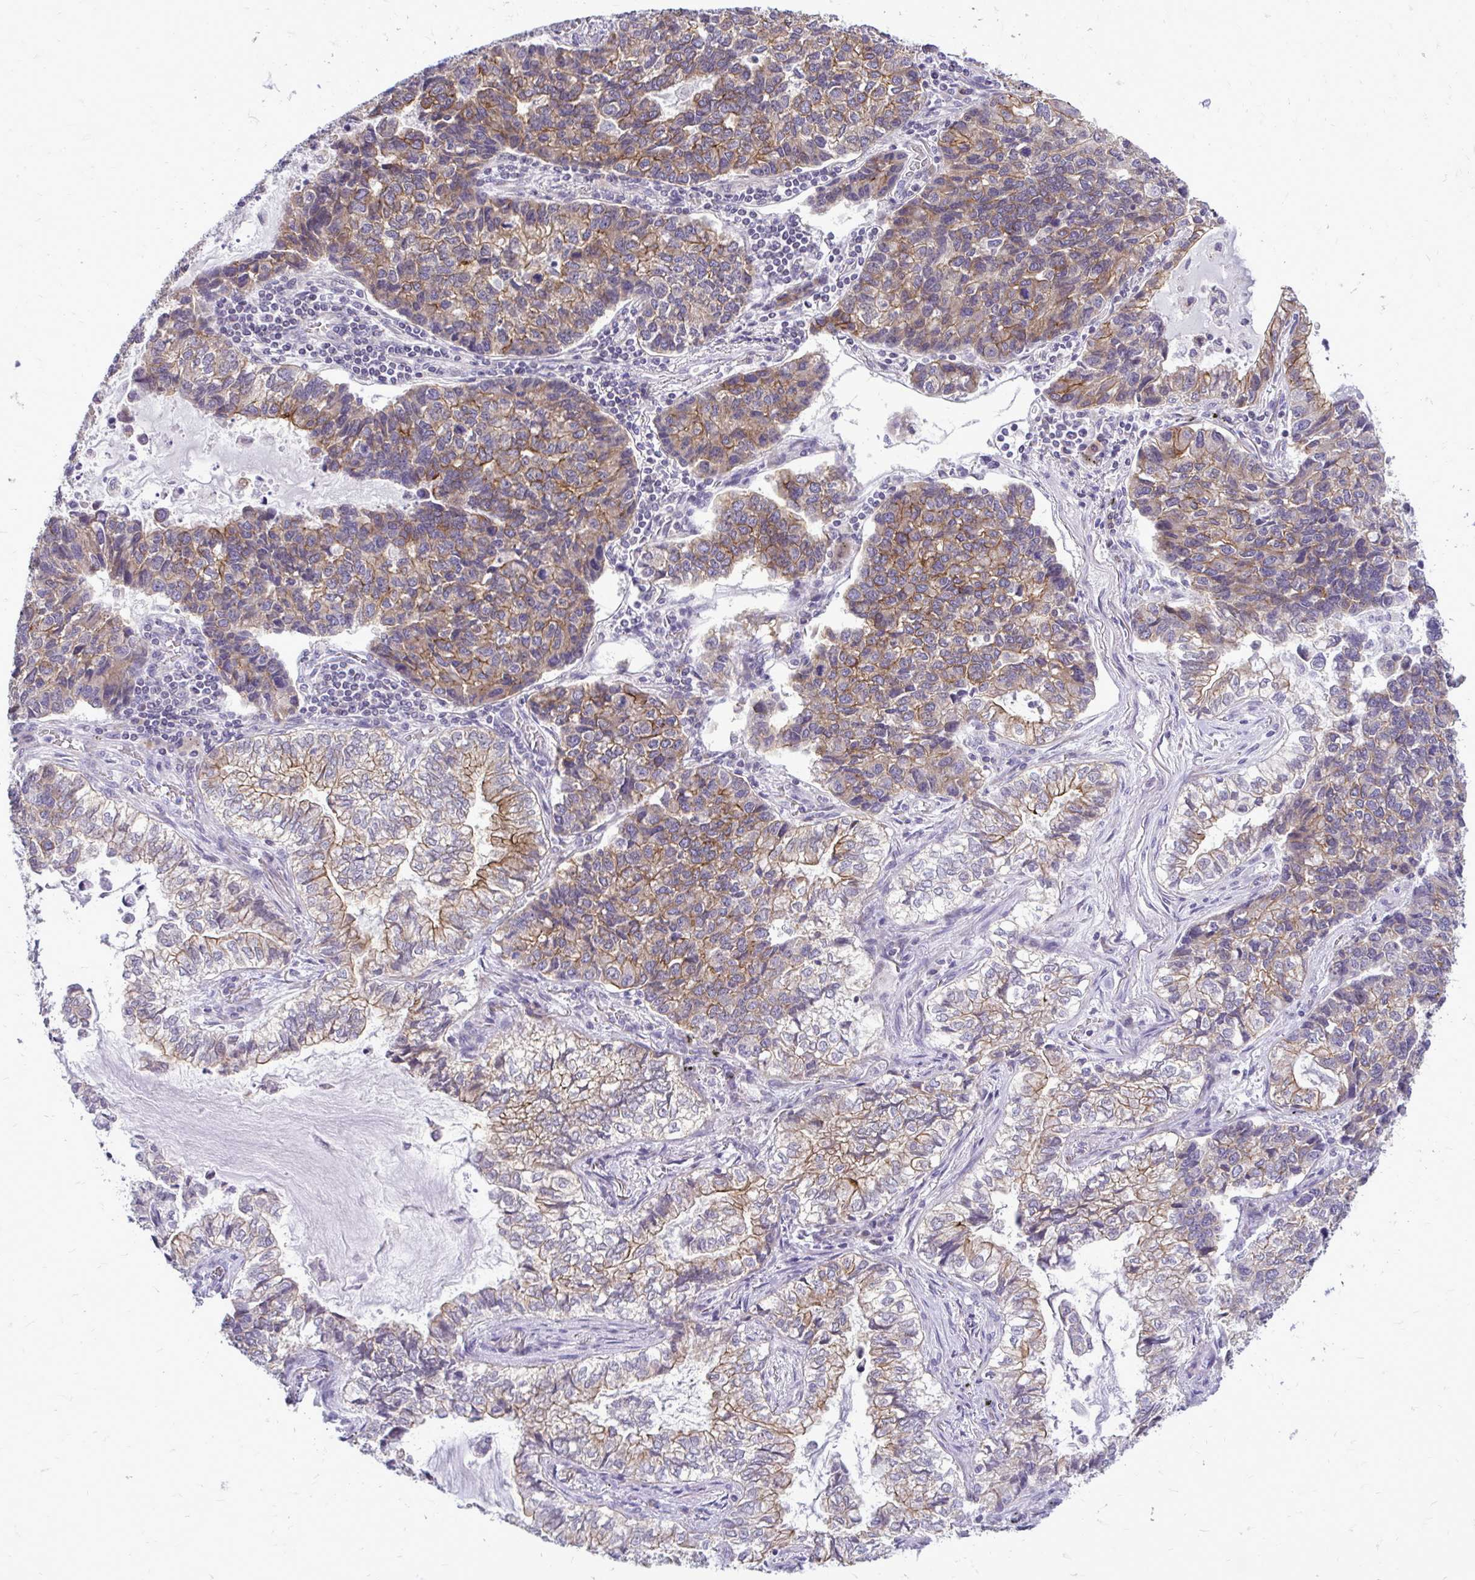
{"staining": {"intensity": "moderate", "quantity": ">75%", "location": "cytoplasmic/membranous"}, "tissue": "lung cancer", "cell_type": "Tumor cells", "image_type": "cancer", "snomed": [{"axis": "morphology", "description": "Adenocarcinoma, NOS"}, {"axis": "topography", "description": "Lymph node"}, {"axis": "topography", "description": "Lung"}], "caption": "Approximately >75% of tumor cells in adenocarcinoma (lung) display moderate cytoplasmic/membranous protein expression as visualized by brown immunohistochemical staining.", "gene": "SPTBN2", "patient": {"sex": "male", "age": 66}}